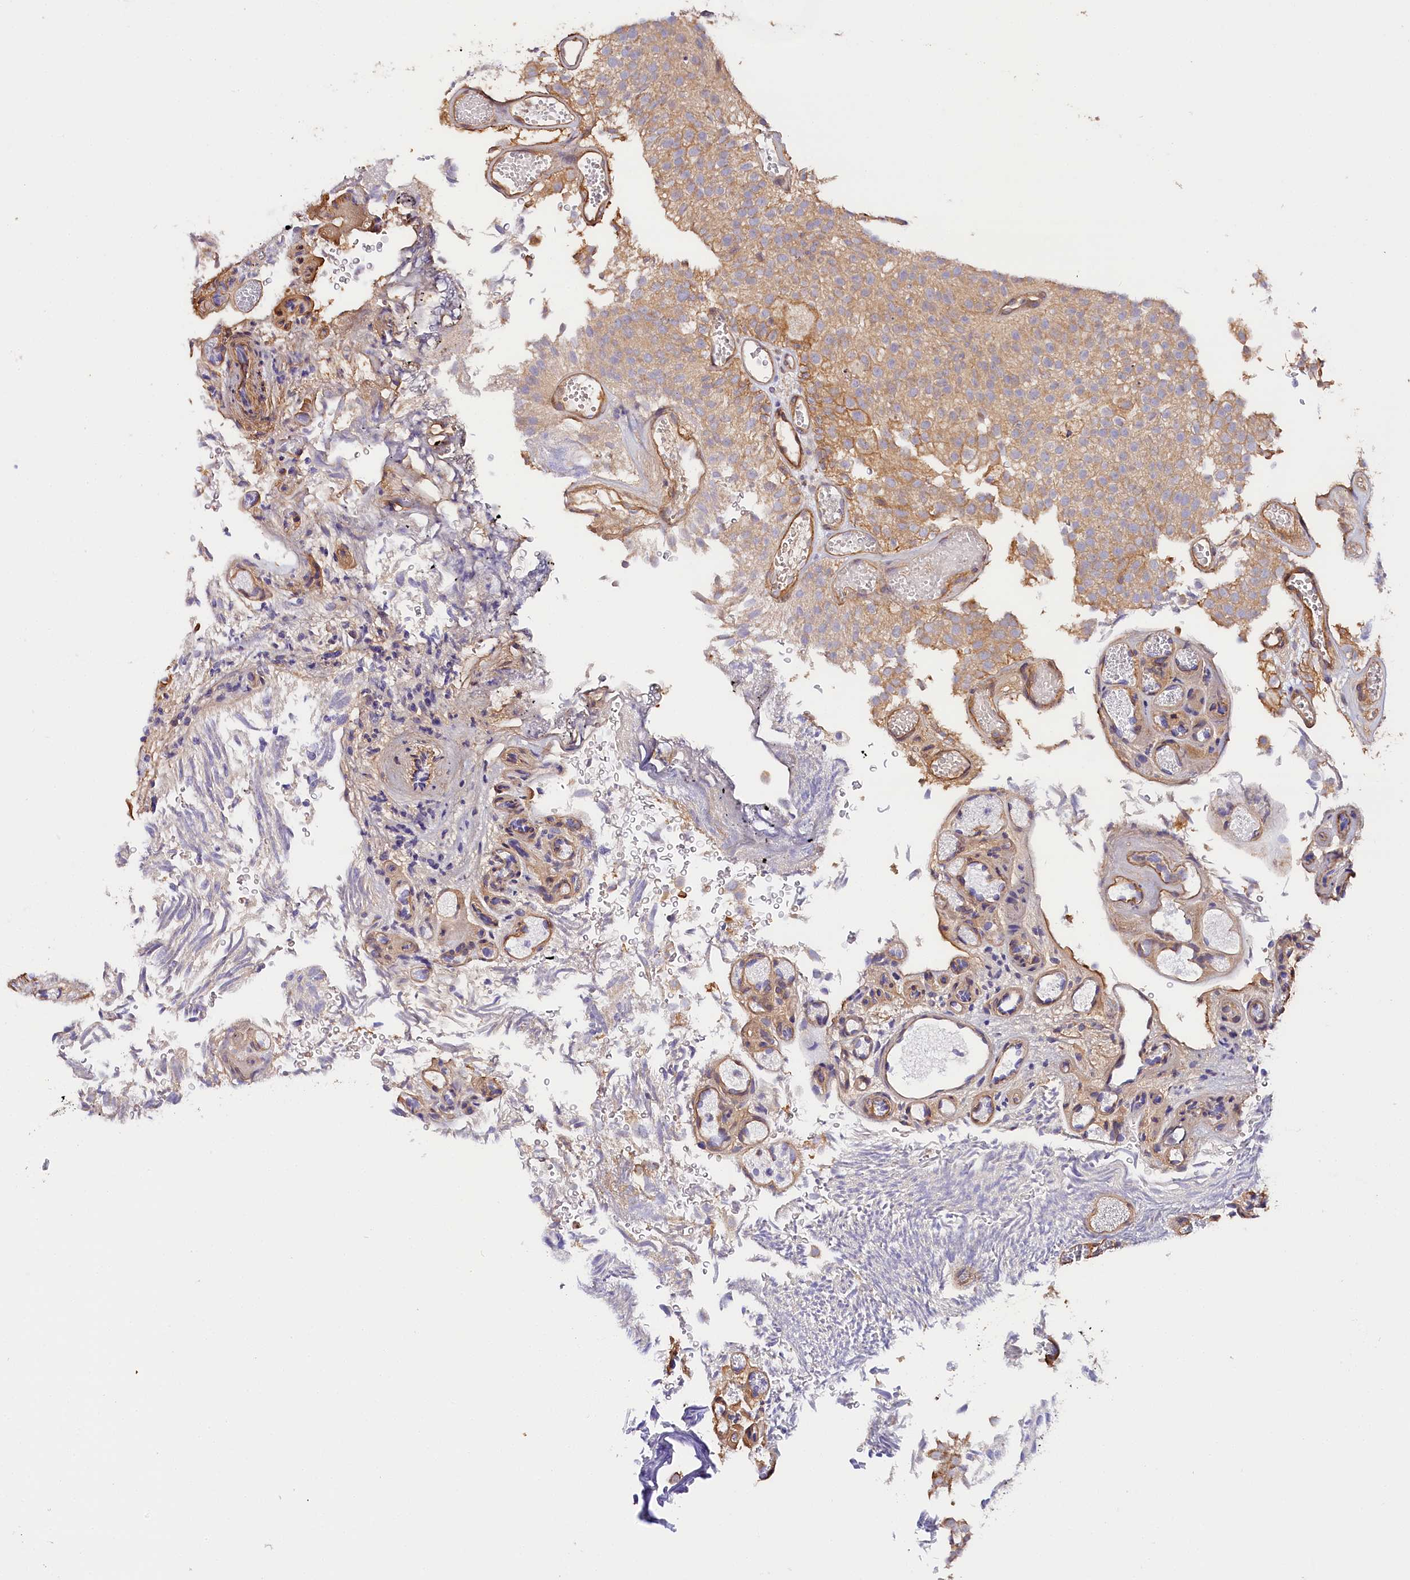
{"staining": {"intensity": "weak", "quantity": ">75%", "location": "cytoplasmic/membranous"}, "tissue": "urothelial cancer", "cell_type": "Tumor cells", "image_type": "cancer", "snomed": [{"axis": "morphology", "description": "Urothelial carcinoma, Low grade"}, {"axis": "topography", "description": "Urinary bladder"}], "caption": "This is a histology image of immunohistochemistry staining of low-grade urothelial carcinoma, which shows weak positivity in the cytoplasmic/membranous of tumor cells.", "gene": "KATNB1", "patient": {"sex": "male", "age": 78}}